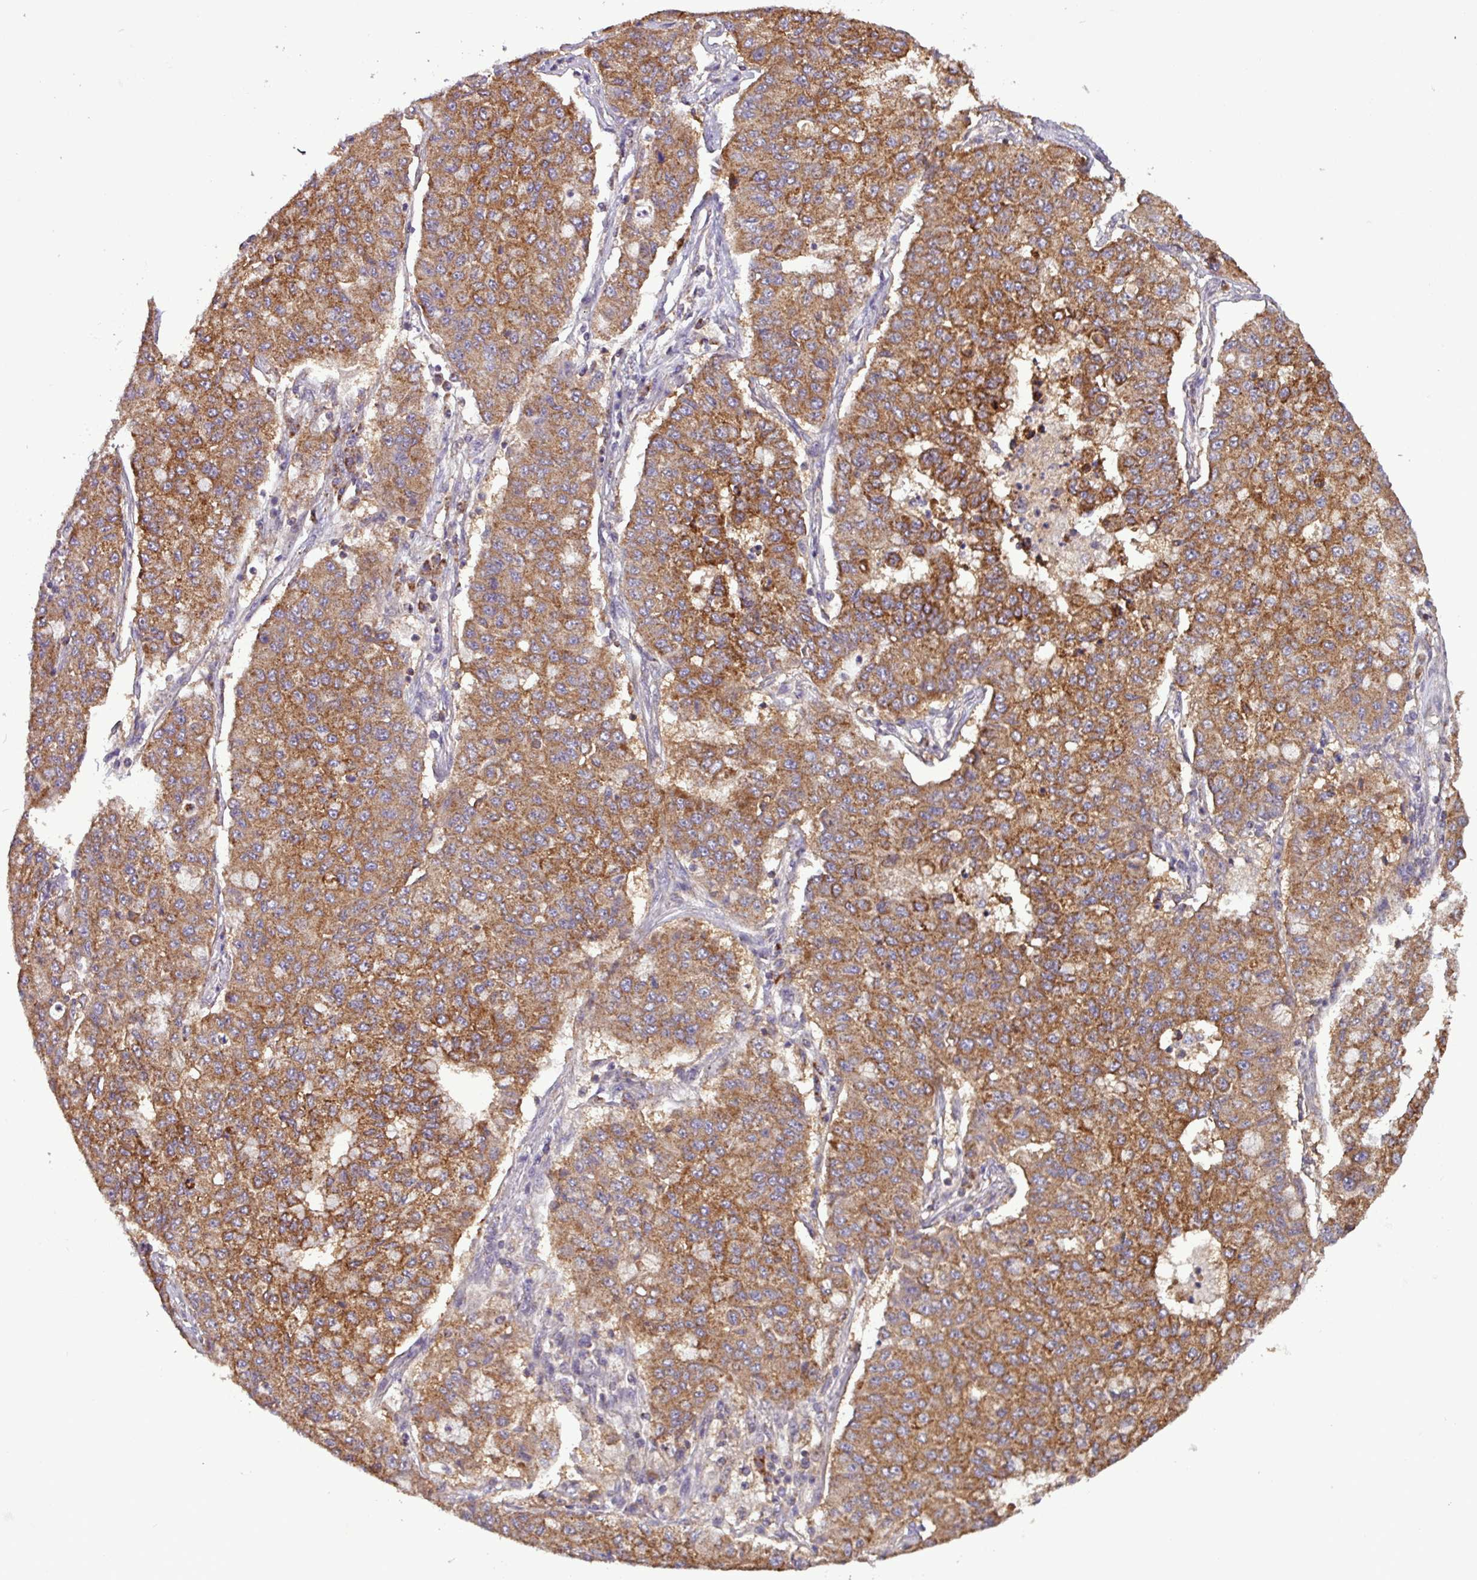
{"staining": {"intensity": "strong", "quantity": ">75%", "location": "cytoplasmic/membranous"}, "tissue": "lung cancer", "cell_type": "Tumor cells", "image_type": "cancer", "snomed": [{"axis": "morphology", "description": "Squamous cell carcinoma, NOS"}, {"axis": "topography", "description": "Lung"}], "caption": "This is an image of IHC staining of lung squamous cell carcinoma, which shows strong positivity in the cytoplasmic/membranous of tumor cells.", "gene": "MCTP2", "patient": {"sex": "male", "age": 74}}